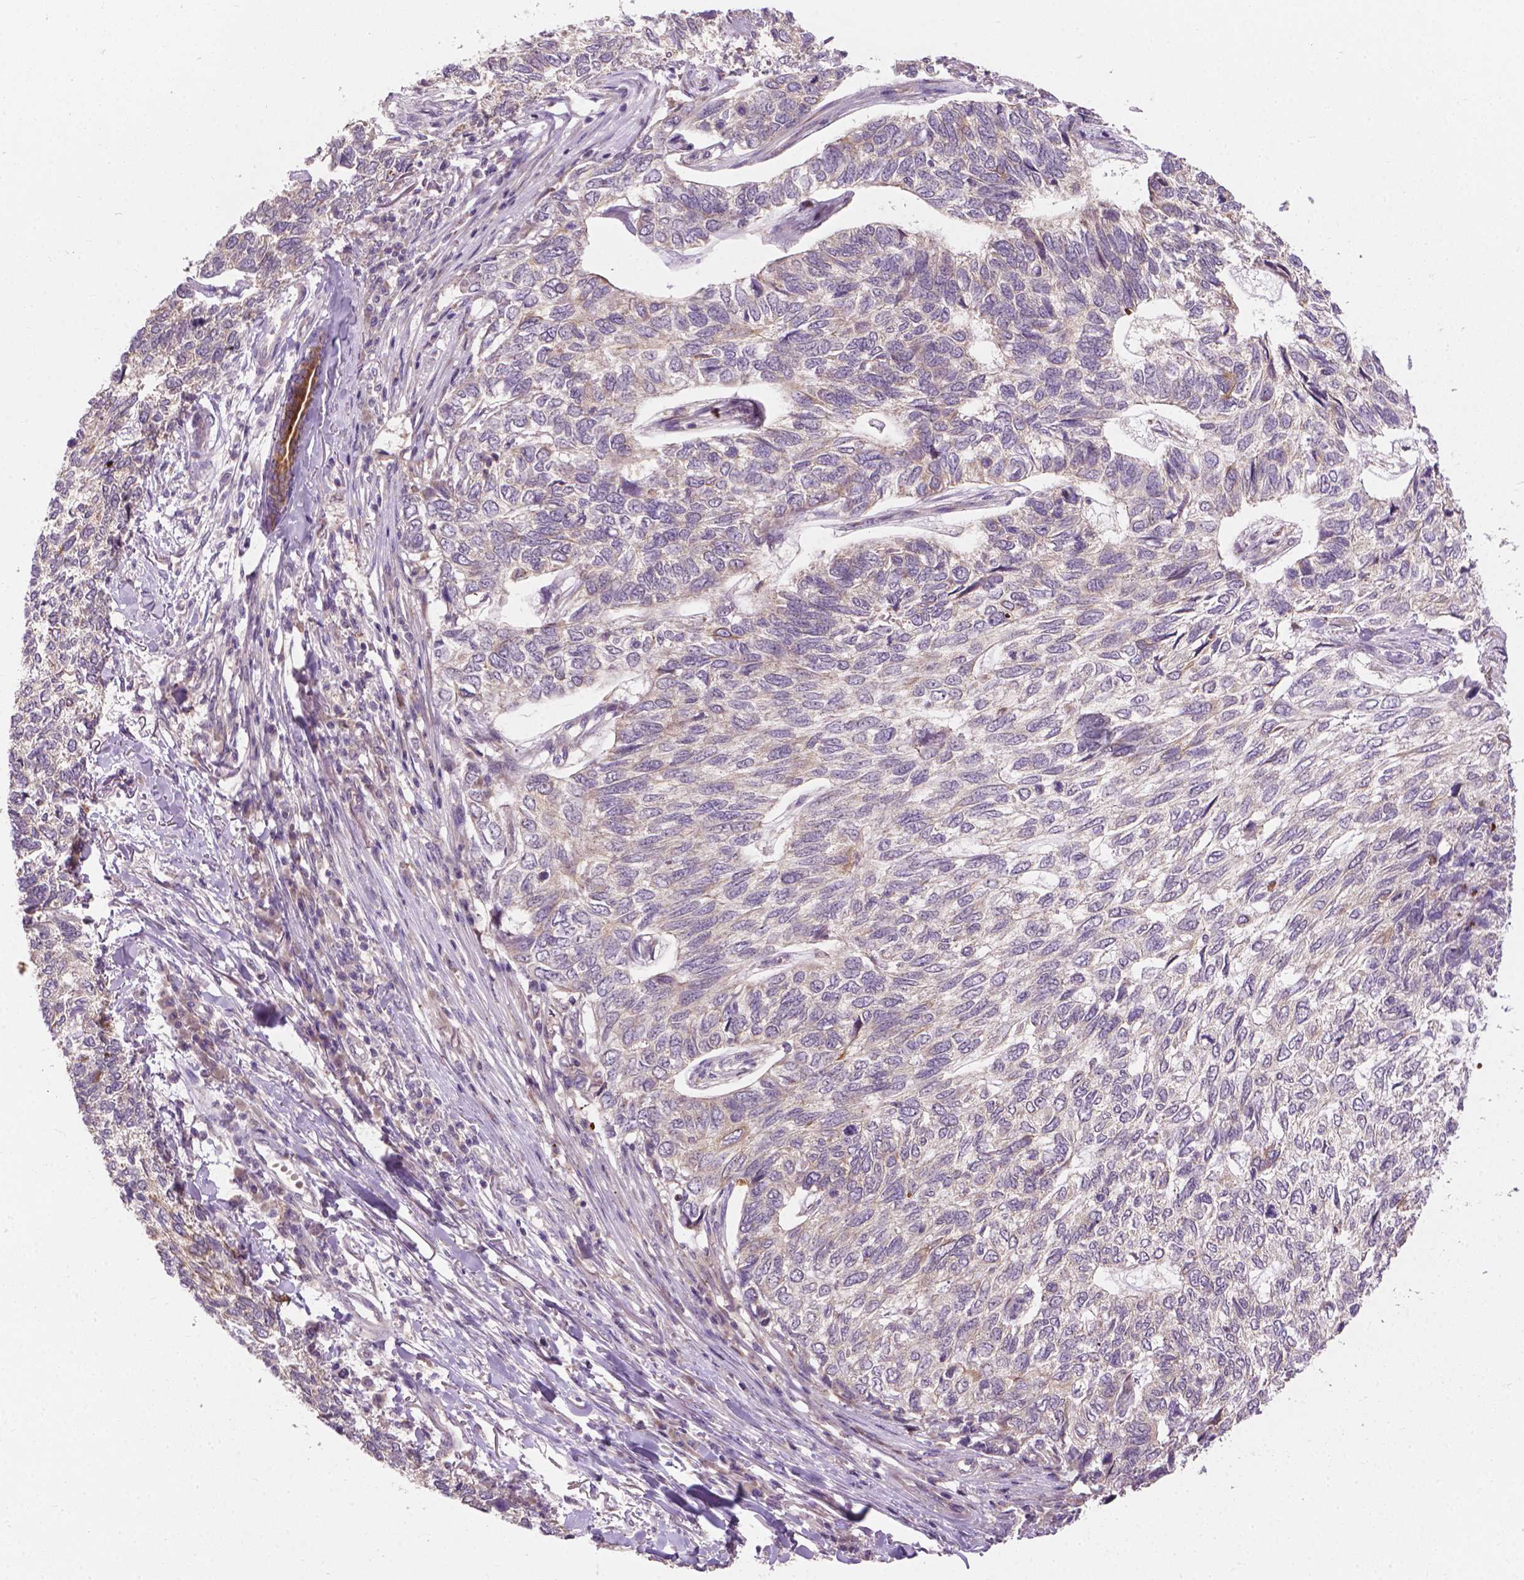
{"staining": {"intensity": "negative", "quantity": "none", "location": "none"}, "tissue": "skin cancer", "cell_type": "Tumor cells", "image_type": "cancer", "snomed": [{"axis": "morphology", "description": "Basal cell carcinoma"}, {"axis": "topography", "description": "Skin"}], "caption": "Tumor cells show no significant protein expression in skin cancer. (Immunohistochemistry, brightfield microscopy, high magnification).", "gene": "MZT1", "patient": {"sex": "female", "age": 65}}